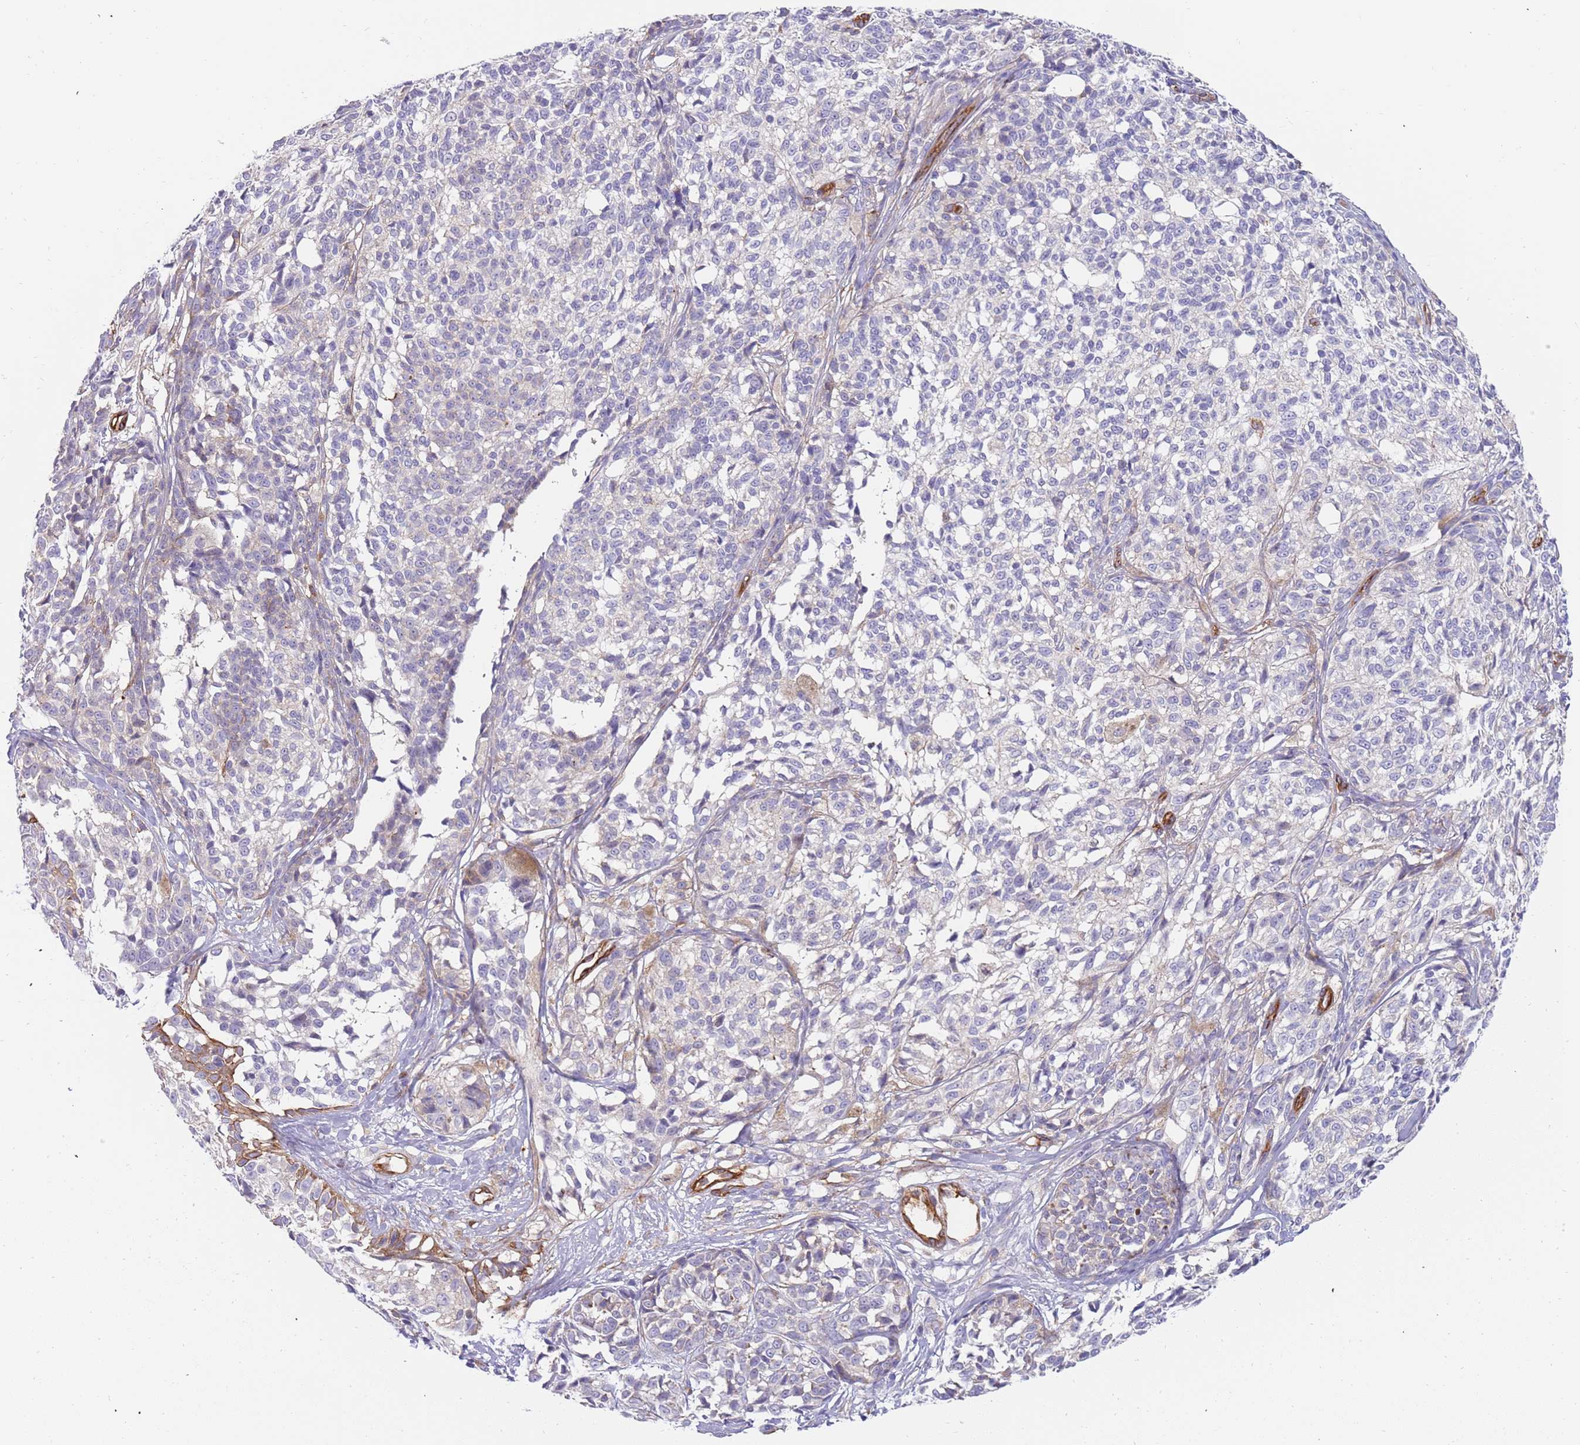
{"staining": {"intensity": "negative", "quantity": "none", "location": "none"}, "tissue": "melanoma", "cell_type": "Tumor cells", "image_type": "cancer", "snomed": [{"axis": "morphology", "description": "Malignant melanoma, NOS"}, {"axis": "topography", "description": "Skin of upper extremity"}], "caption": "Melanoma was stained to show a protein in brown. There is no significant positivity in tumor cells. Brightfield microscopy of IHC stained with DAB (3,3'-diaminobenzidine) (brown) and hematoxylin (blue), captured at high magnification.", "gene": "GFRAL", "patient": {"sex": "male", "age": 40}}